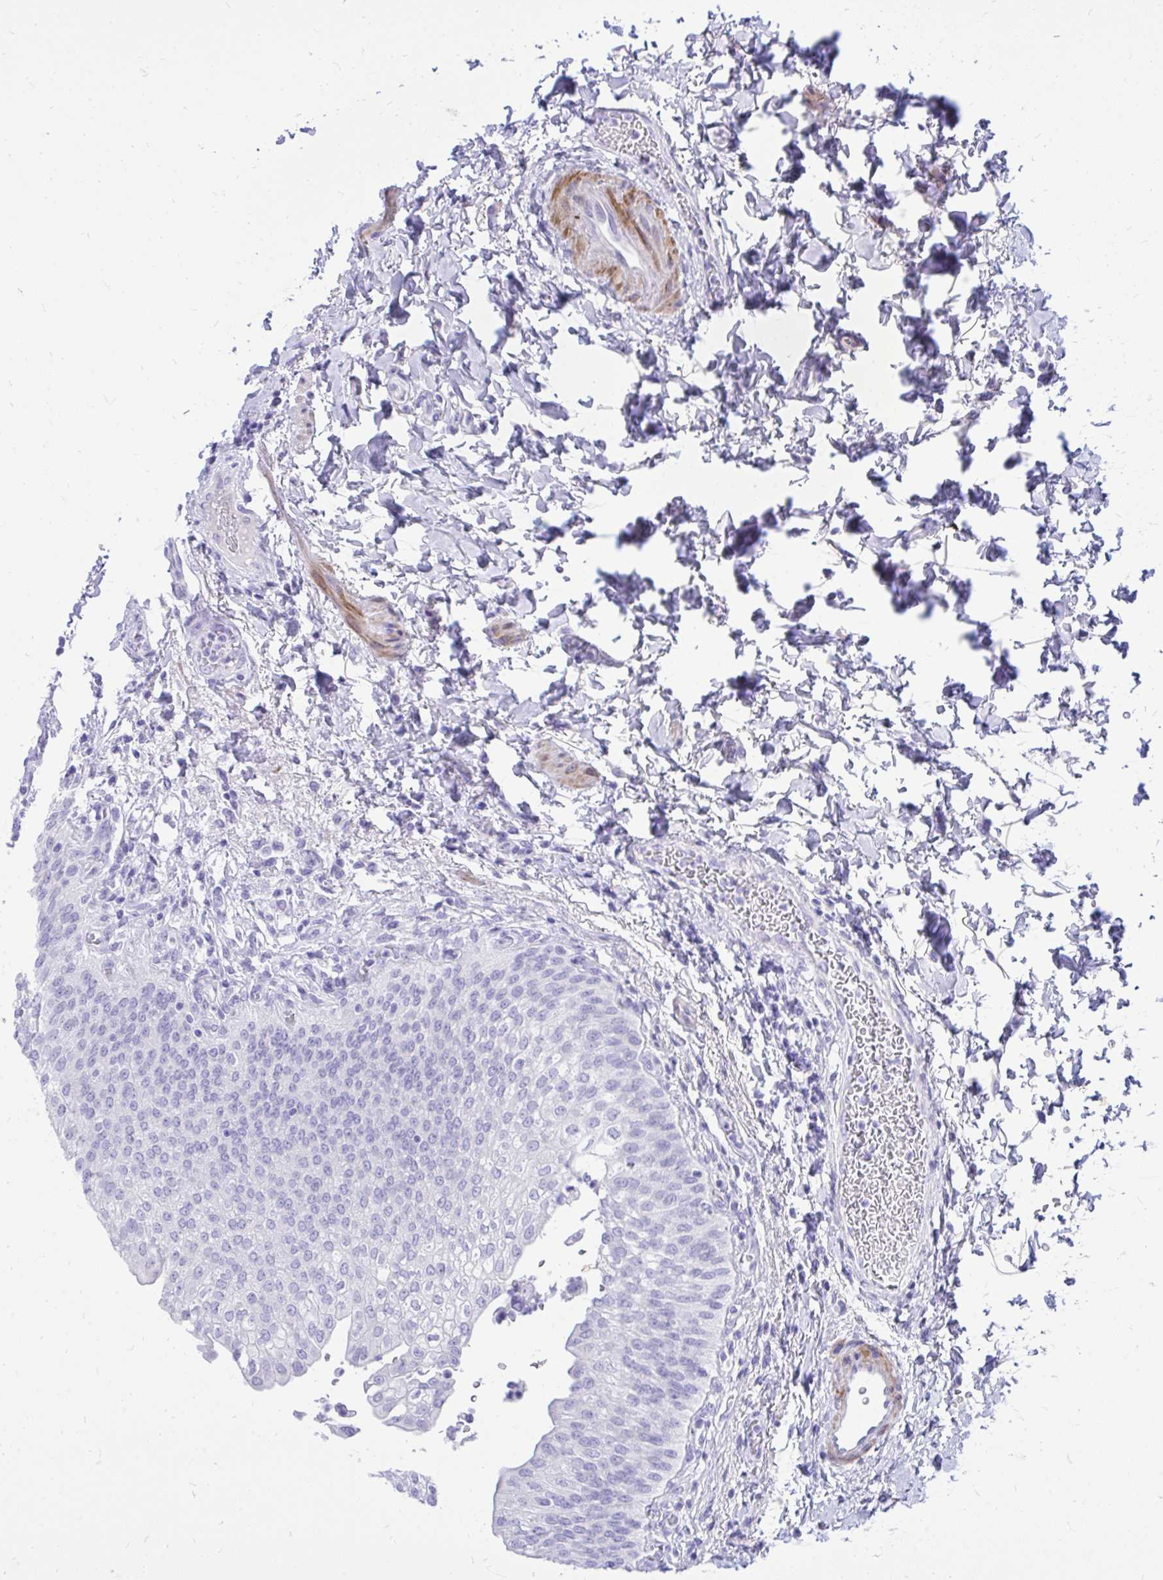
{"staining": {"intensity": "negative", "quantity": "none", "location": "none"}, "tissue": "urinary bladder", "cell_type": "Urothelial cells", "image_type": "normal", "snomed": [{"axis": "morphology", "description": "Normal tissue, NOS"}, {"axis": "topography", "description": "Urinary bladder"}, {"axis": "topography", "description": "Peripheral nerve tissue"}], "caption": "IHC image of normal urinary bladder: human urinary bladder stained with DAB shows no significant protein expression in urothelial cells. (Immunohistochemistry, brightfield microscopy, high magnification).", "gene": "ANKDD1B", "patient": {"sex": "female", "age": 60}}